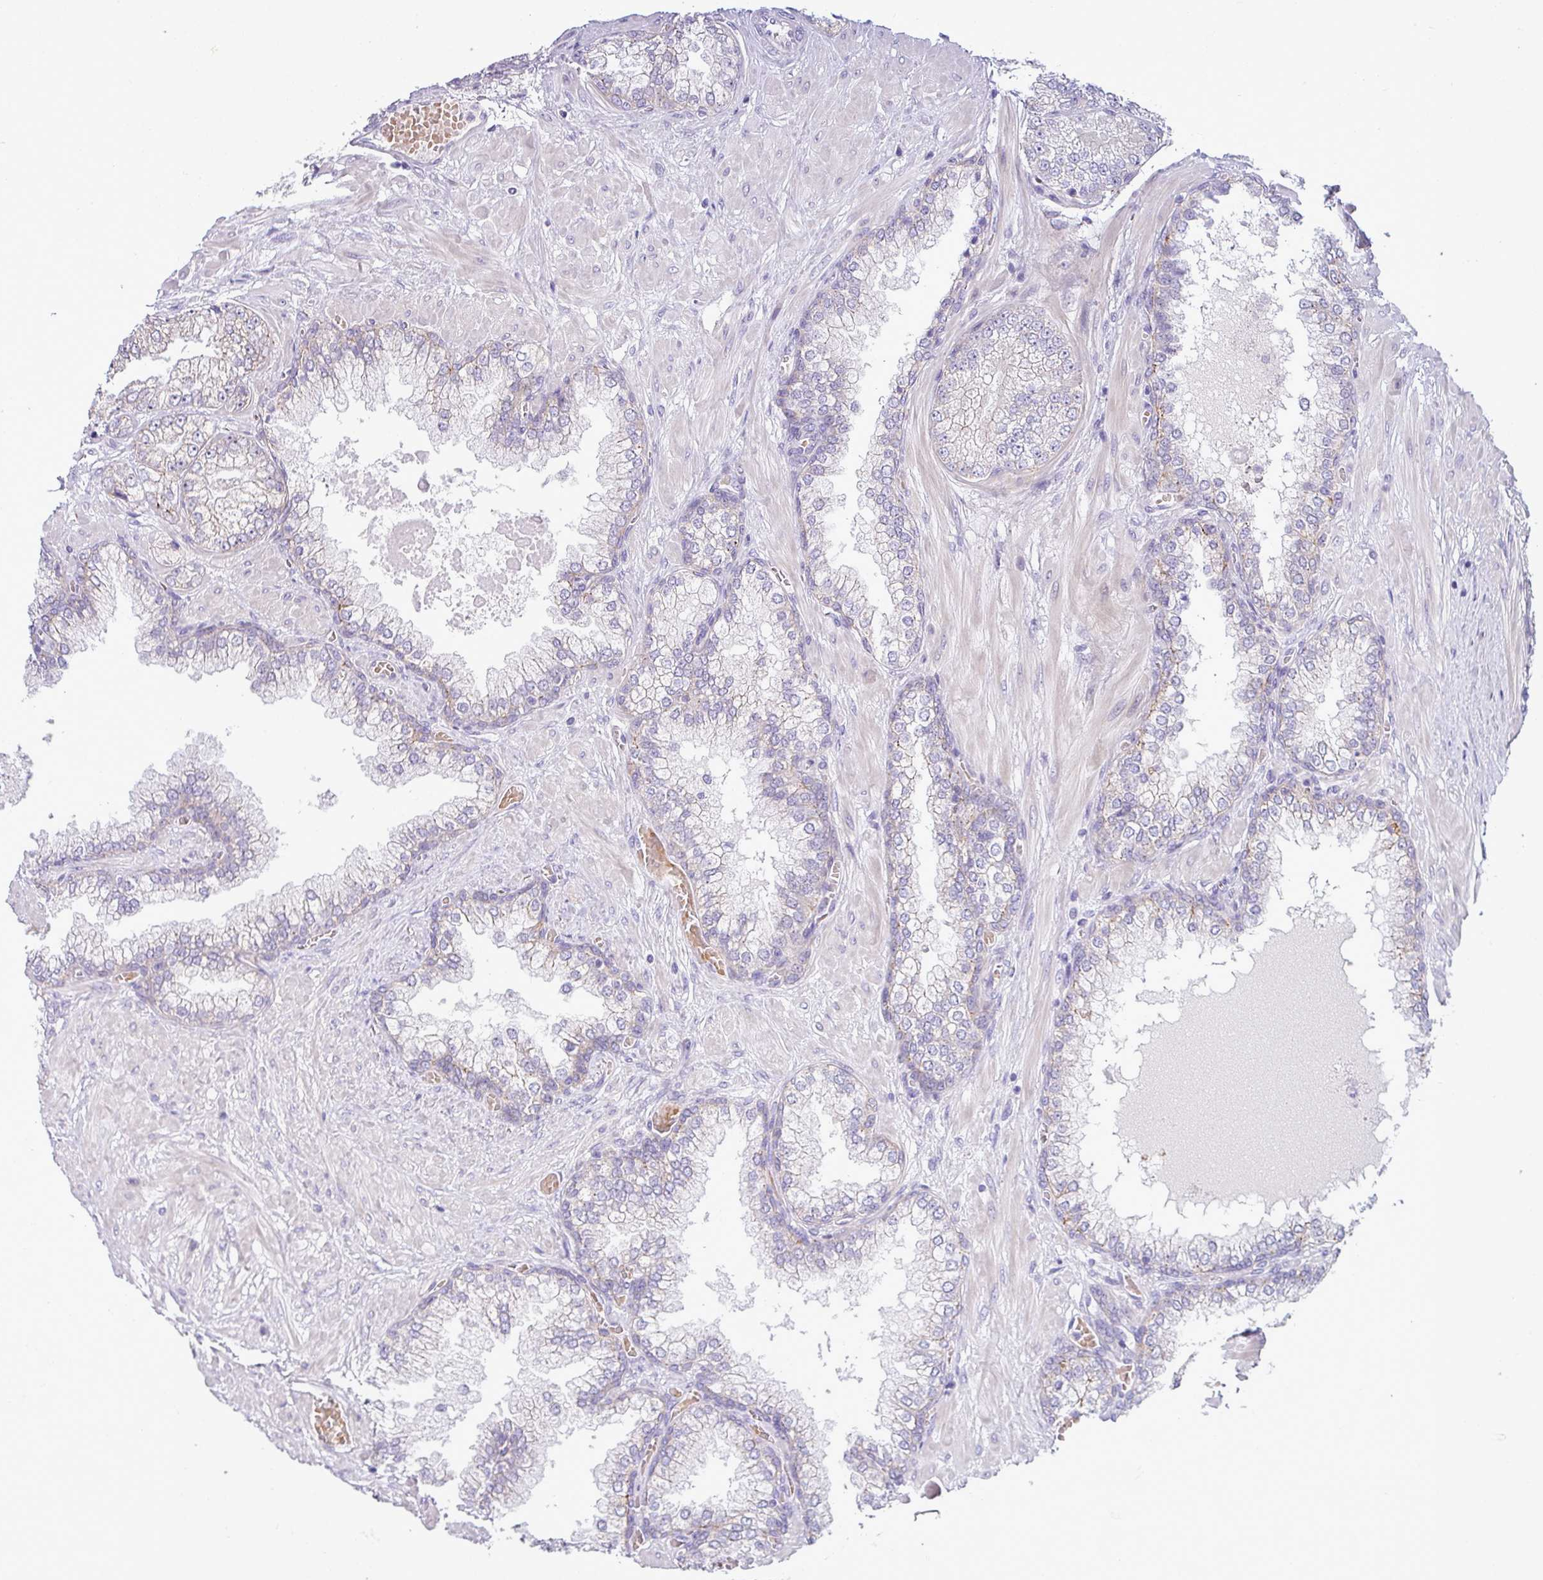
{"staining": {"intensity": "negative", "quantity": "none", "location": "none"}, "tissue": "prostate cancer", "cell_type": "Tumor cells", "image_type": "cancer", "snomed": [{"axis": "morphology", "description": "Adenocarcinoma, Low grade"}, {"axis": "topography", "description": "Prostate"}], "caption": "Tumor cells show no significant expression in prostate low-grade adenocarcinoma. (Stains: DAB (3,3'-diaminobenzidine) immunohistochemistry with hematoxylin counter stain, Microscopy: brightfield microscopy at high magnification).", "gene": "ACAP3", "patient": {"sex": "male", "age": 57}}